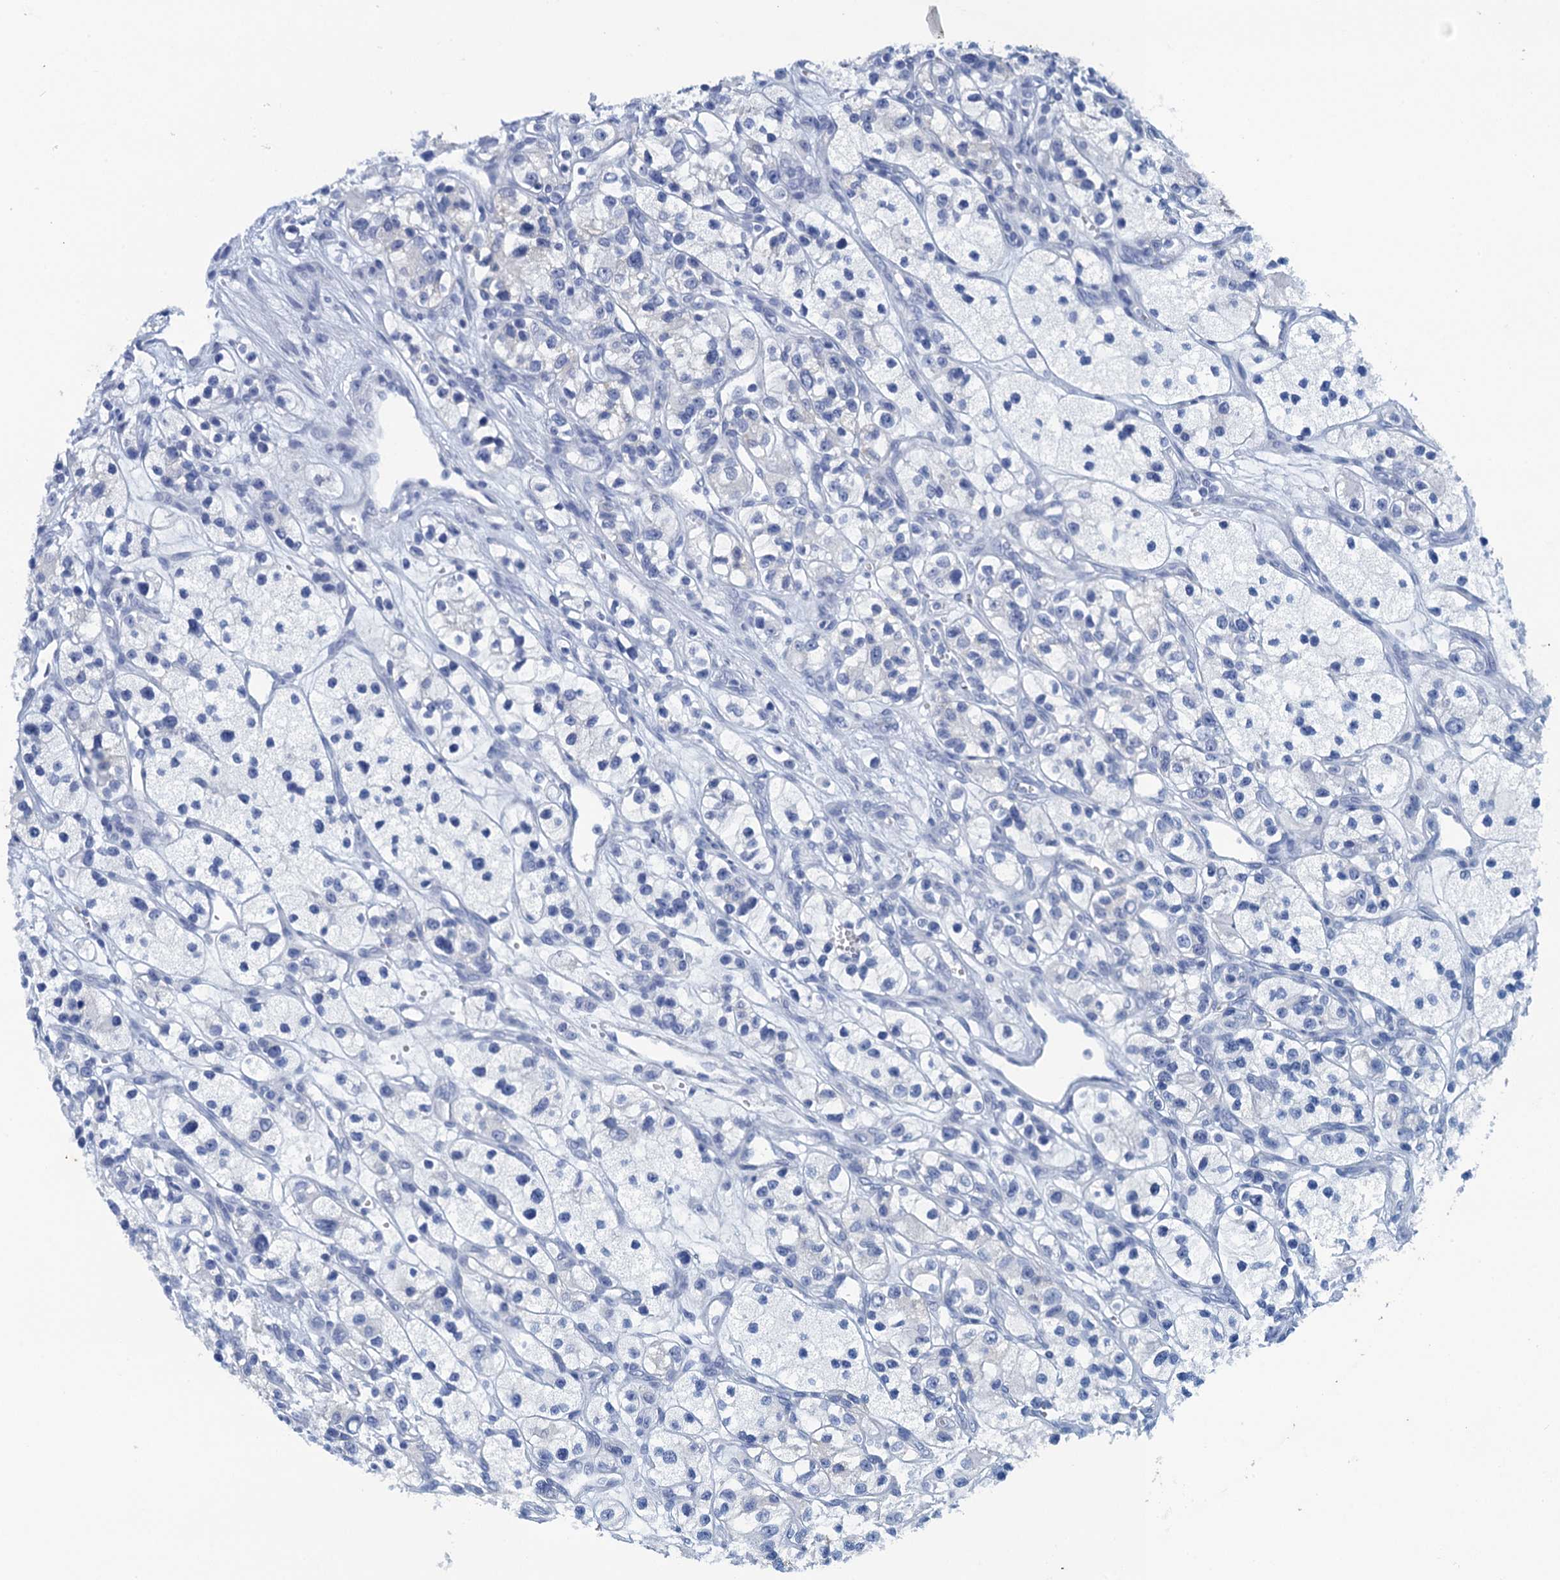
{"staining": {"intensity": "negative", "quantity": "none", "location": "none"}, "tissue": "renal cancer", "cell_type": "Tumor cells", "image_type": "cancer", "snomed": [{"axis": "morphology", "description": "Adenocarcinoma, NOS"}, {"axis": "topography", "description": "Kidney"}], "caption": "Renal cancer (adenocarcinoma) was stained to show a protein in brown. There is no significant staining in tumor cells.", "gene": "SCEL", "patient": {"sex": "female", "age": 57}}